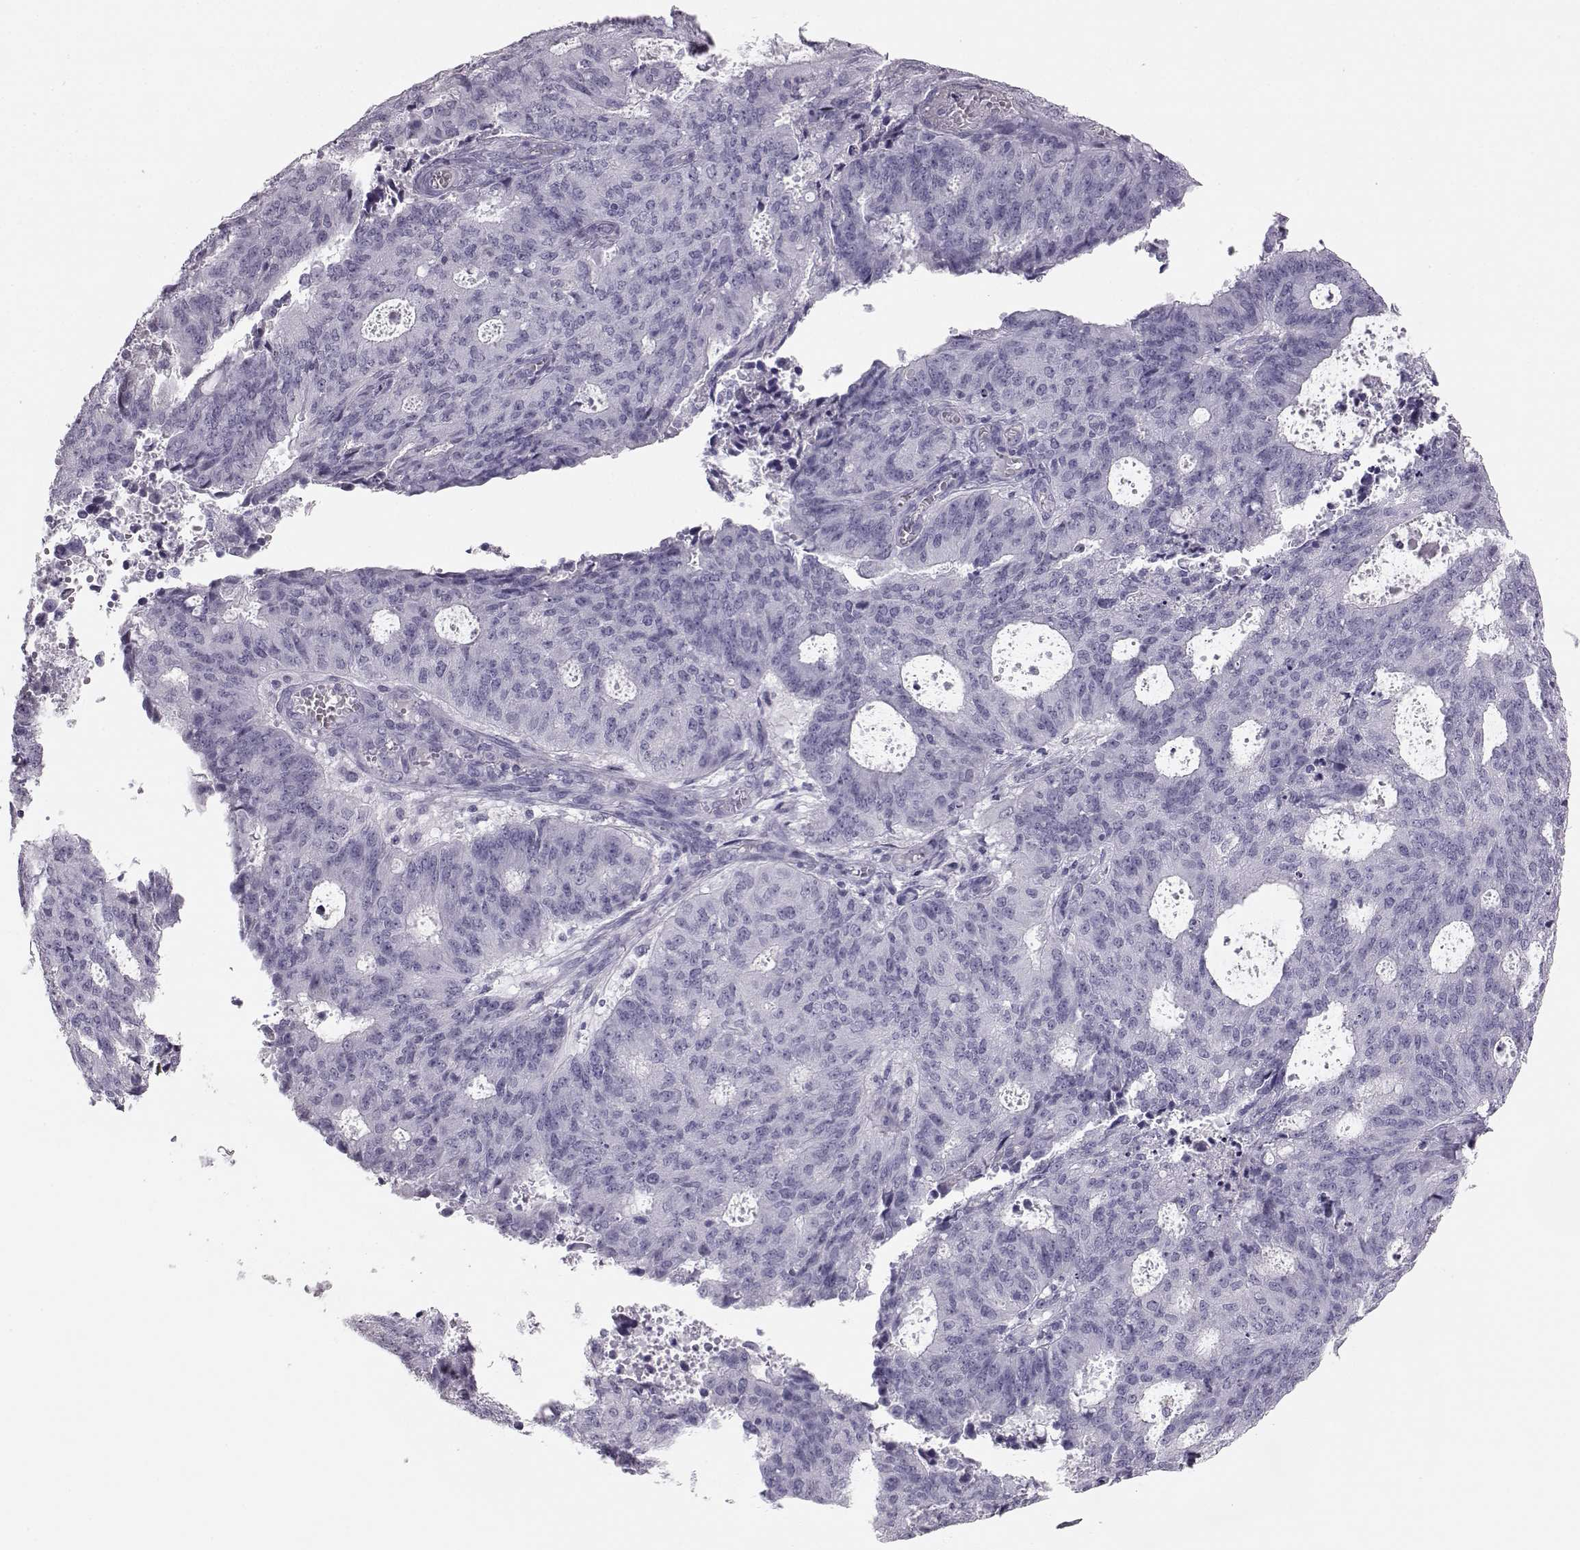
{"staining": {"intensity": "negative", "quantity": "none", "location": "none"}, "tissue": "endometrial cancer", "cell_type": "Tumor cells", "image_type": "cancer", "snomed": [{"axis": "morphology", "description": "Adenocarcinoma, NOS"}, {"axis": "topography", "description": "Endometrium"}], "caption": "This is a photomicrograph of immunohistochemistry staining of endometrial cancer (adenocarcinoma), which shows no staining in tumor cells. The staining was performed using DAB to visualize the protein expression in brown, while the nuclei were stained in blue with hematoxylin (Magnification: 20x).", "gene": "BFSP2", "patient": {"sex": "female", "age": 82}}